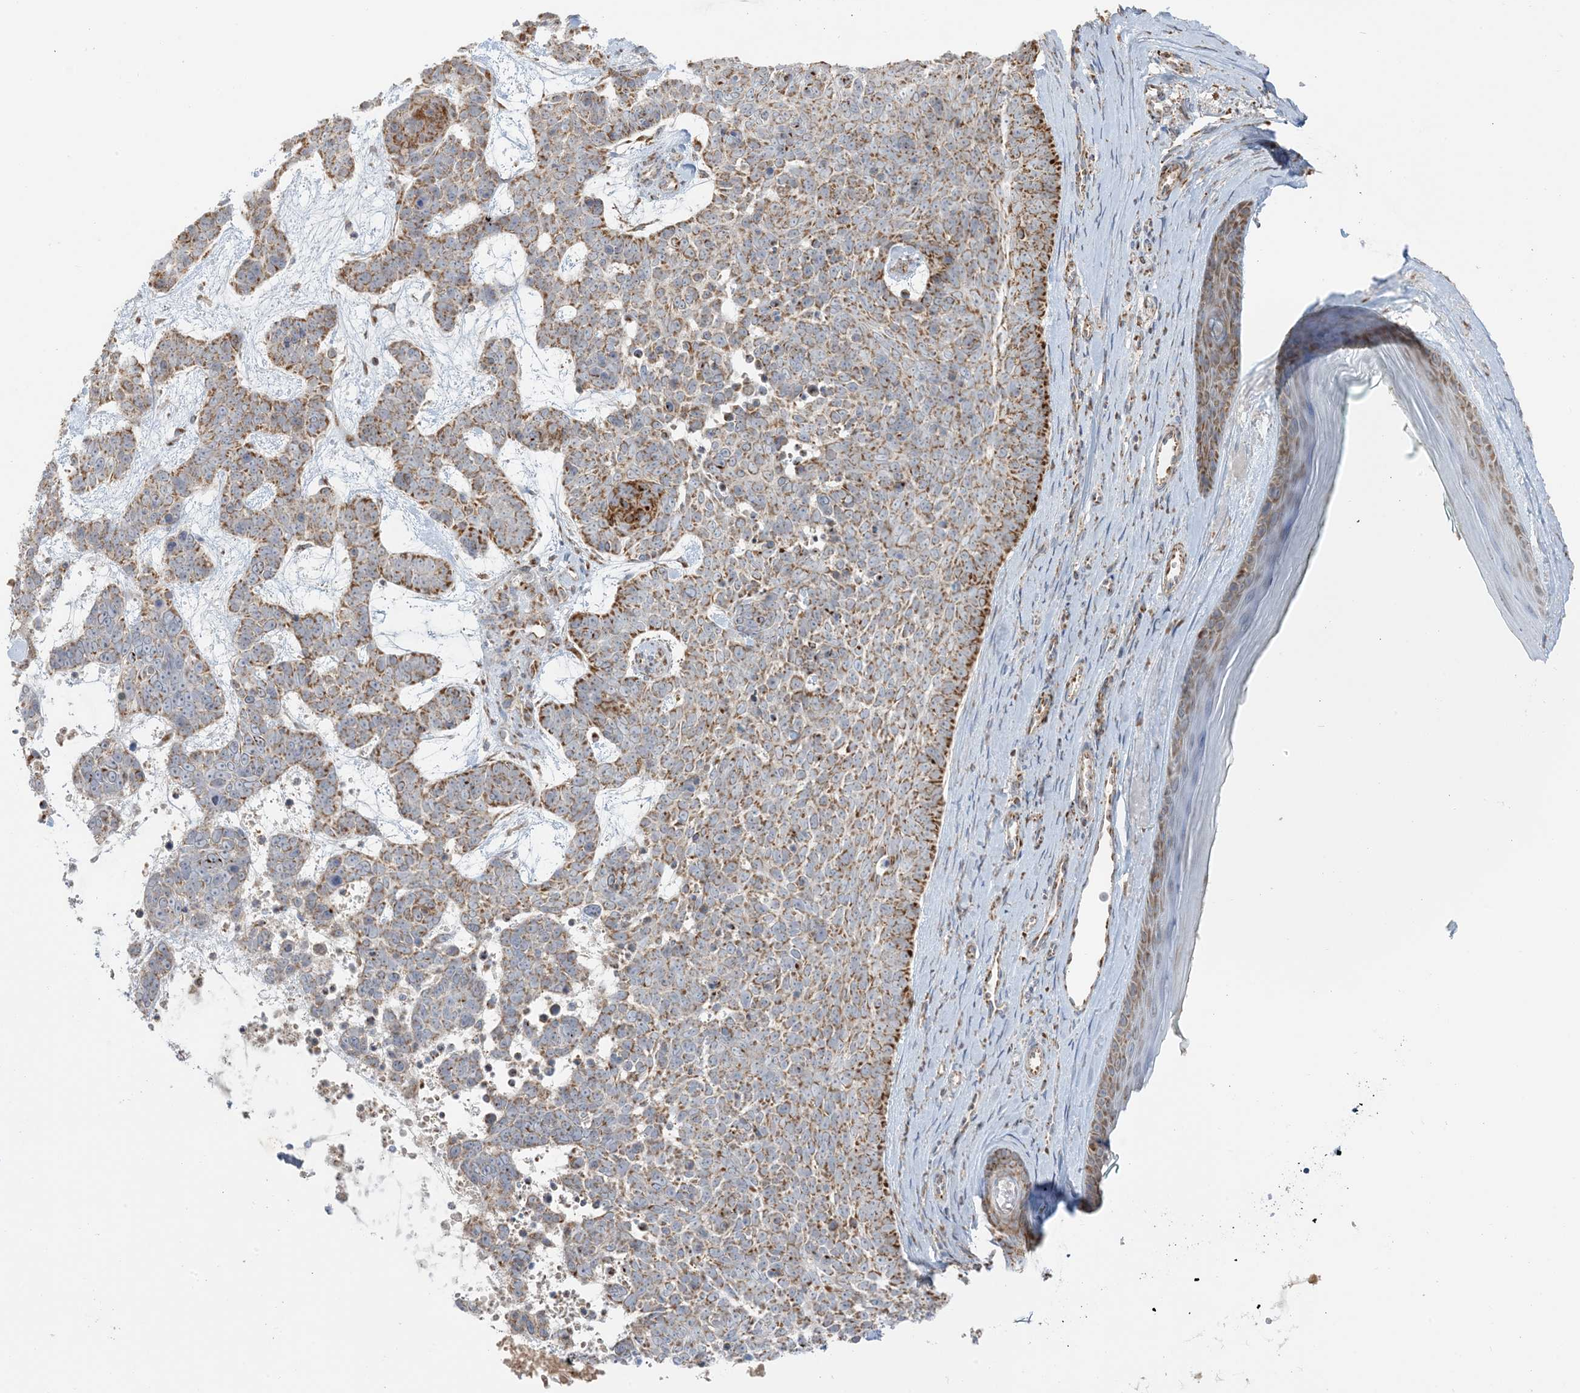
{"staining": {"intensity": "moderate", "quantity": ">75%", "location": "cytoplasmic/membranous"}, "tissue": "skin cancer", "cell_type": "Tumor cells", "image_type": "cancer", "snomed": [{"axis": "morphology", "description": "Basal cell carcinoma"}, {"axis": "topography", "description": "Skin"}], "caption": "Immunohistochemical staining of human skin cancer reveals medium levels of moderate cytoplasmic/membranous protein staining in about >75% of tumor cells.", "gene": "SLC25A12", "patient": {"sex": "female", "age": 81}}